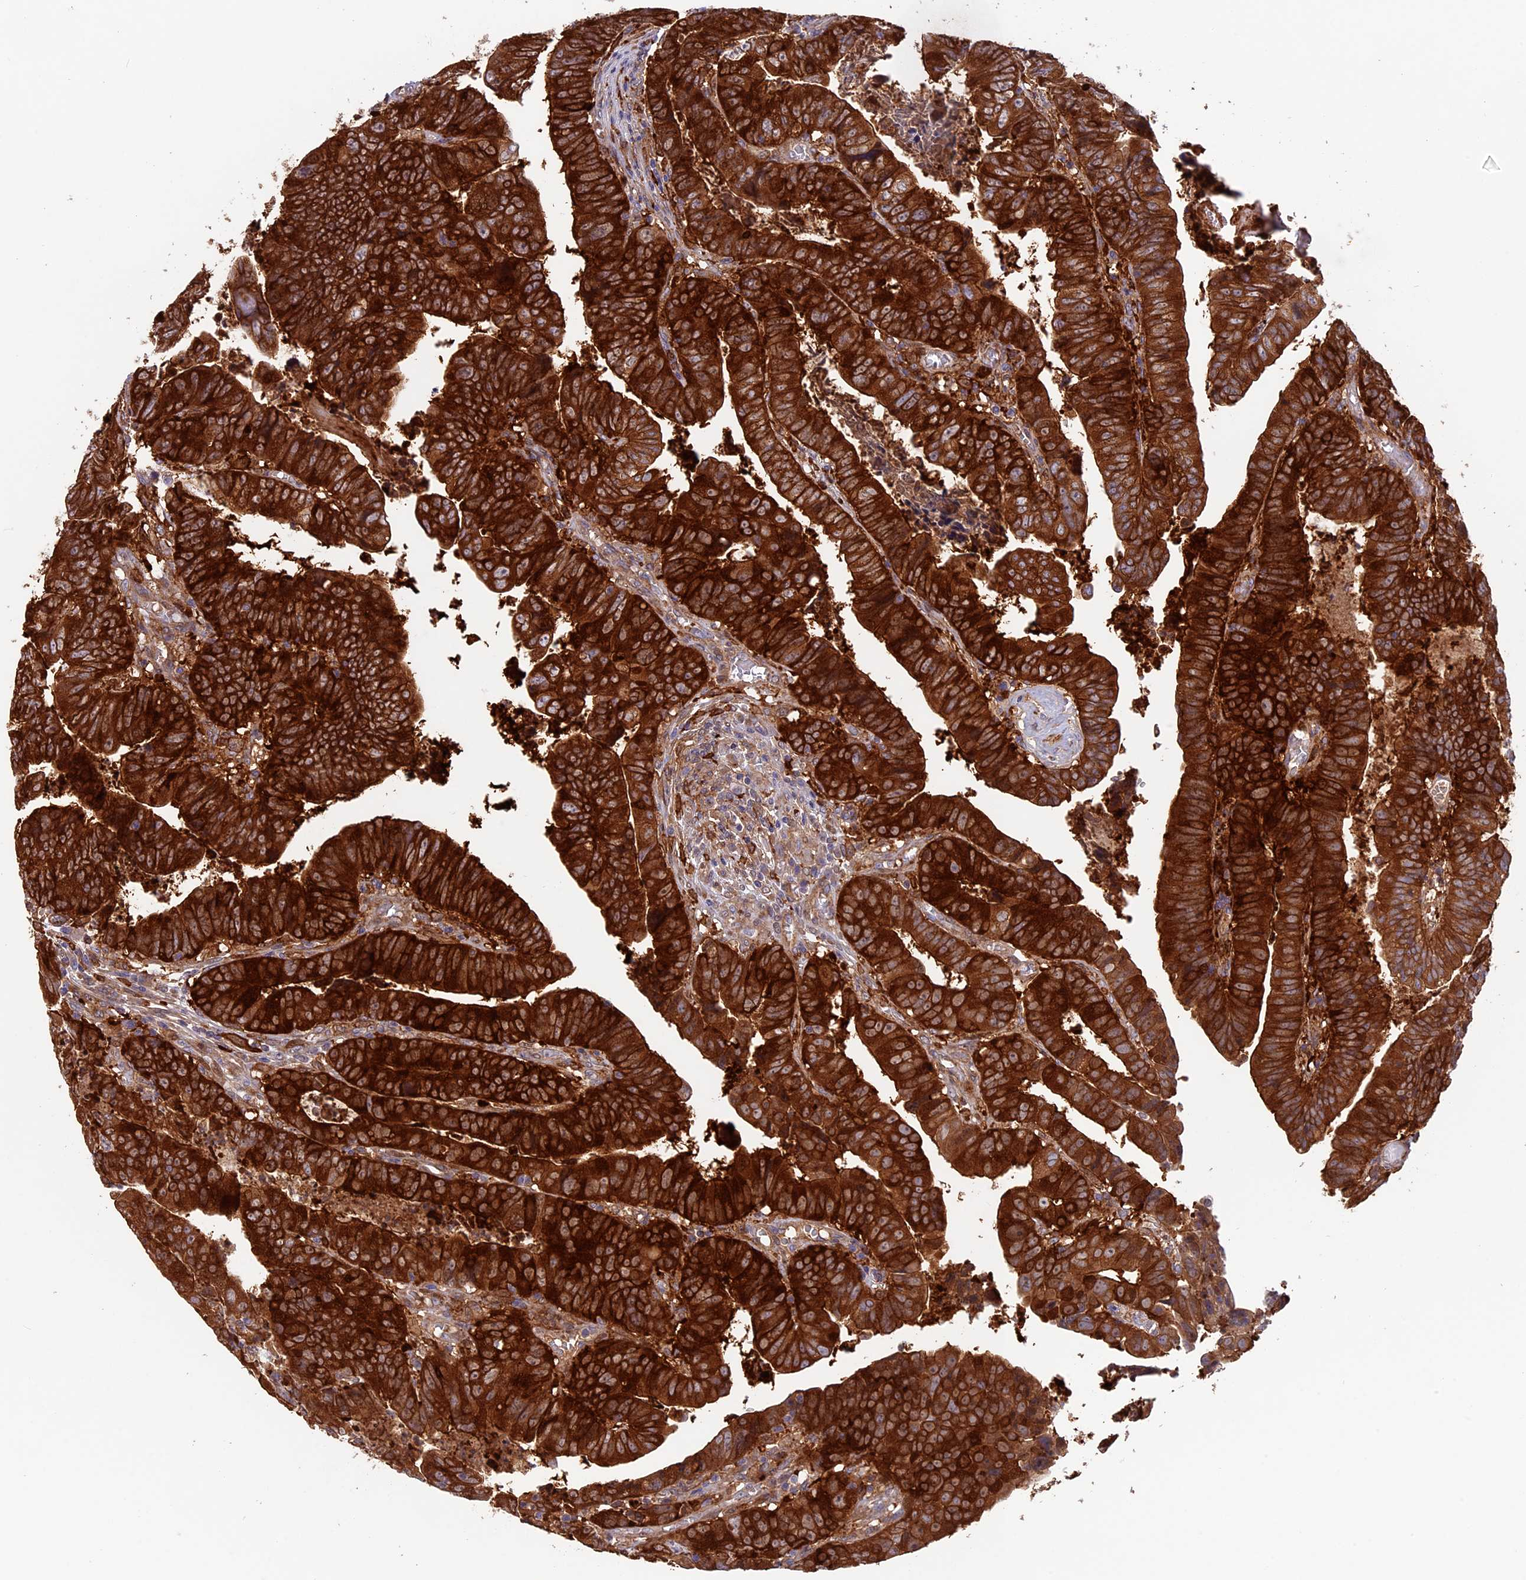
{"staining": {"intensity": "strong", "quantity": ">75%", "location": "cytoplasmic/membranous"}, "tissue": "colorectal cancer", "cell_type": "Tumor cells", "image_type": "cancer", "snomed": [{"axis": "morphology", "description": "Normal tissue, NOS"}, {"axis": "morphology", "description": "Adenocarcinoma, NOS"}, {"axis": "topography", "description": "Rectum"}], "caption": "Tumor cells exhibit strong cytoplasmic/membranous staining in about >75% of cells in adenocarcinoma (colorectal).", "gene": "FERMT1", "patient": {"sex": "female", "age": 65}}